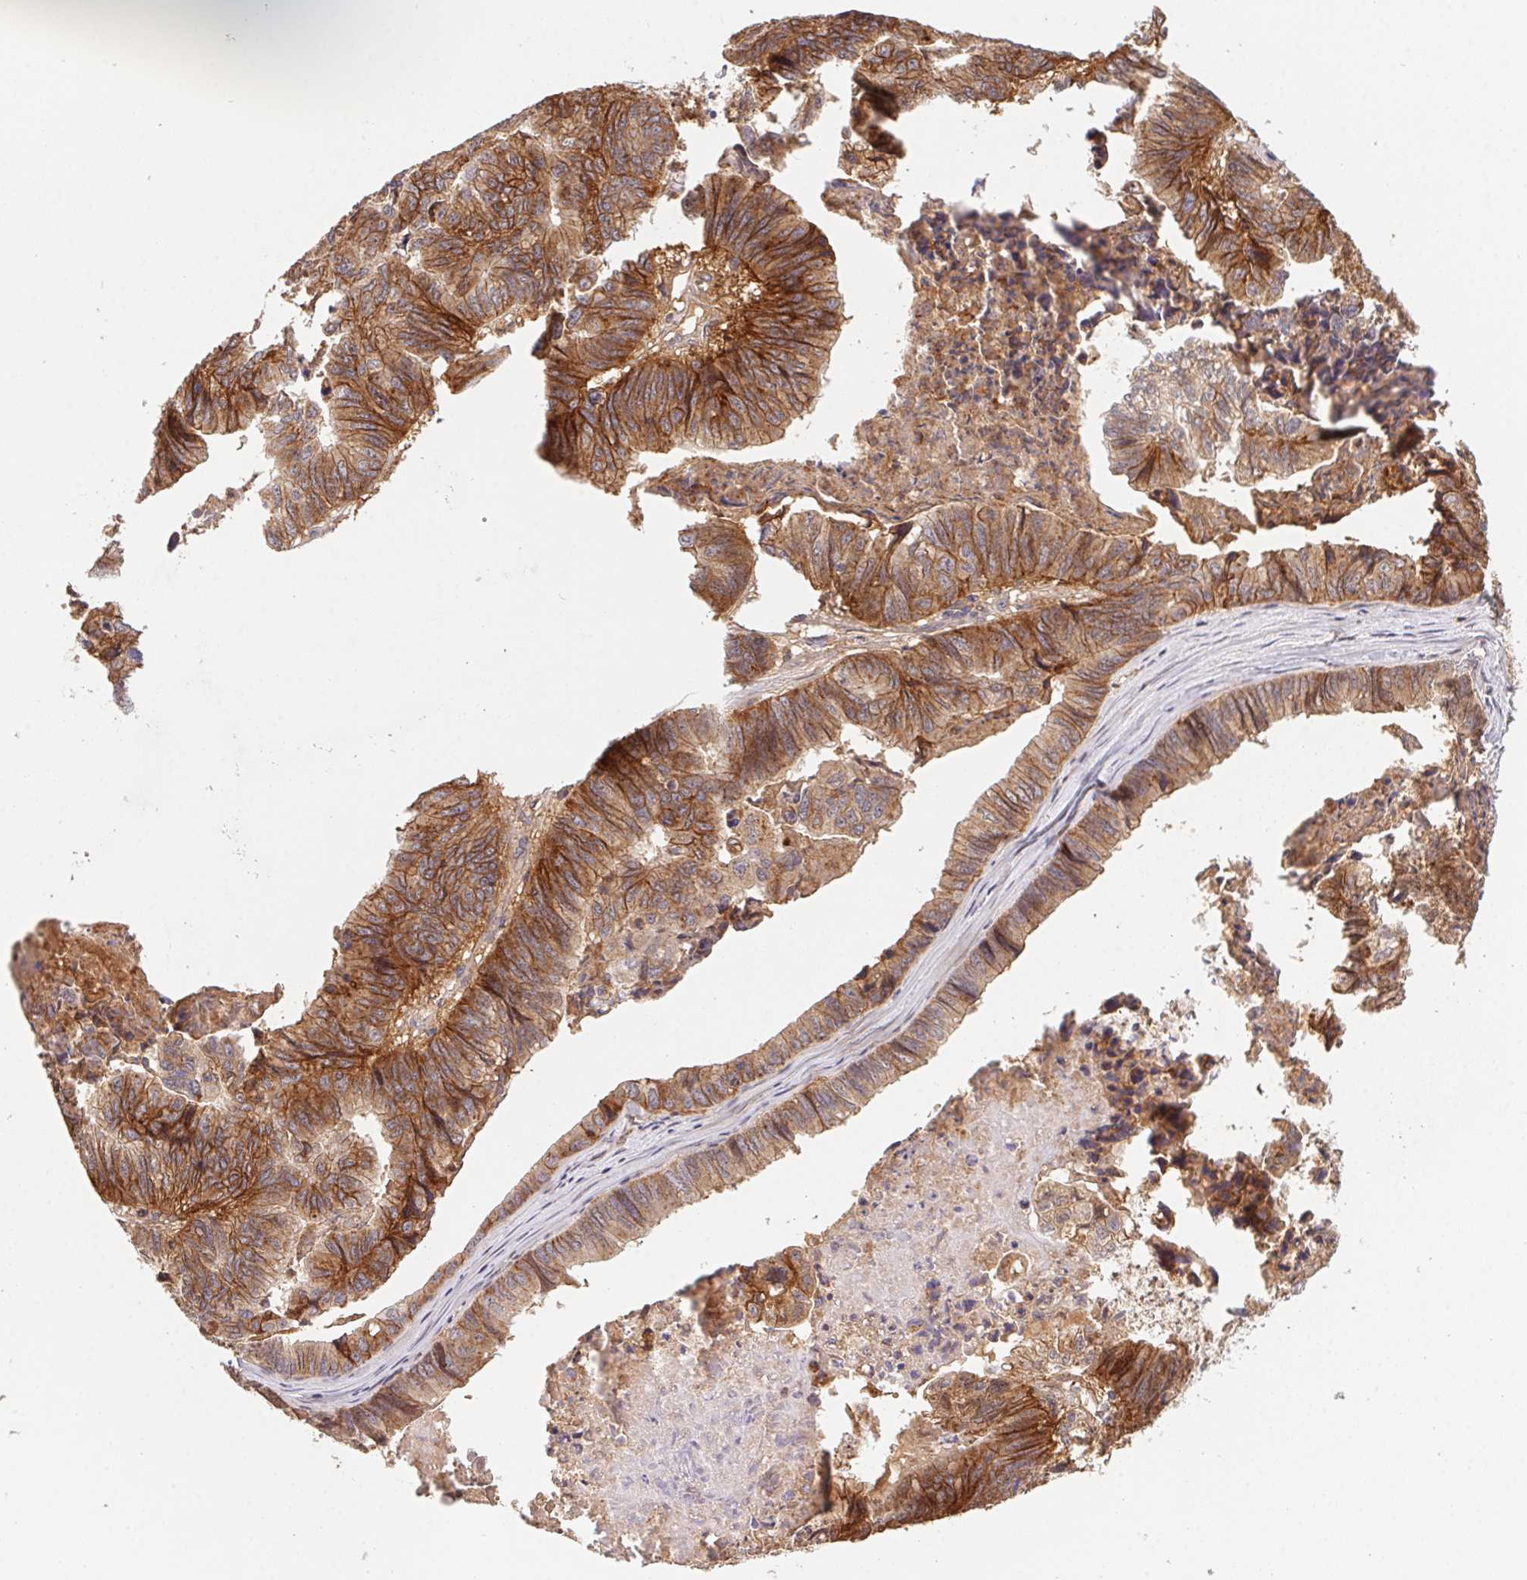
{"staining": {"intensity": "moderate", "quantity": ">75%", "location": "cytoplasmic/membranous"}, "tissue": "stomach cancer", "cell_type": "Tumor cells", "image_type": "cancer", "snomed": [{"axis": "morphology", "description": "Adenocarcinoma, NOS"}, {"axis": "topography", "description": "Stomach, lower"}], "caption": "Brown immunohistochemical staining in adenocarcinoma (stomach) displays moderate cytoplasmic/membranous positivity in about >75% of tumor cells. (DAB IHC, brown staining for protein, blue staining for nuclei).", "gene": "SLC52A2", "patient": {"sex": "male", "age": 77}}